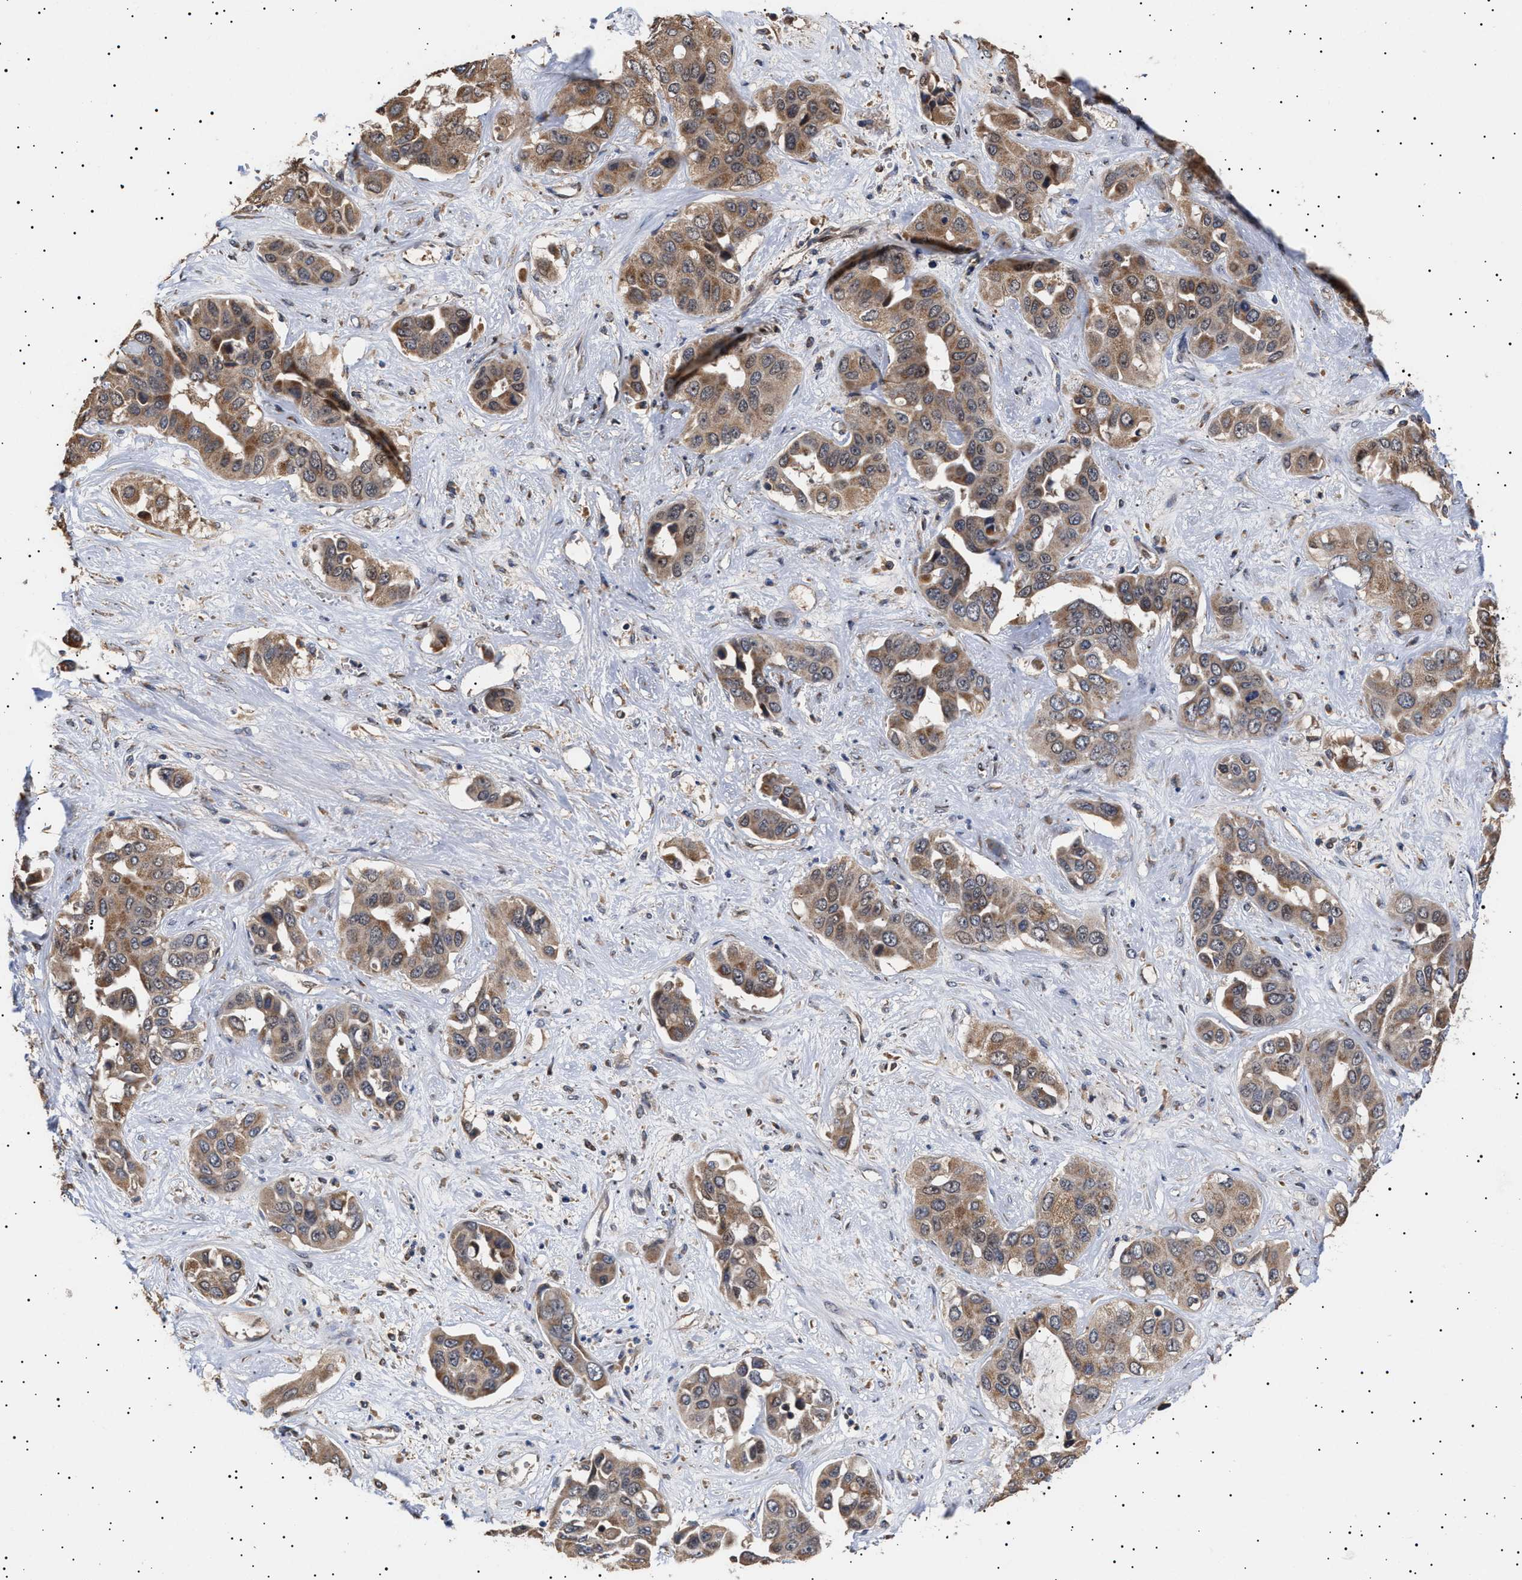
{"staining": {"intensity": "moderate", "quantity": ">75%", "location": "cytoplasmic/membranous"}, "tissue": "liver cancer", "cell_type": "Tumor cells", "image_type": "cancer", "snomed": [{"axis": "morphology", "description": "Cholangiocarcinoma"}, {"axis": "topography", "description": "Liver"}], "caption": "Immunohistochemical staining of liver cholangiocarcinoma demonstrates medium levels of moderate cytoplasmic/membranous protein staining in approximately >75% of tumor cells. Using DAB (3,3'-diaminobenzidine) (brown) and hematoxylin (blue) stains, captured at high magnification using brightfield microscopy.", "gene": "KRBA1", "patient": {"sex": "female", "age": 52}}